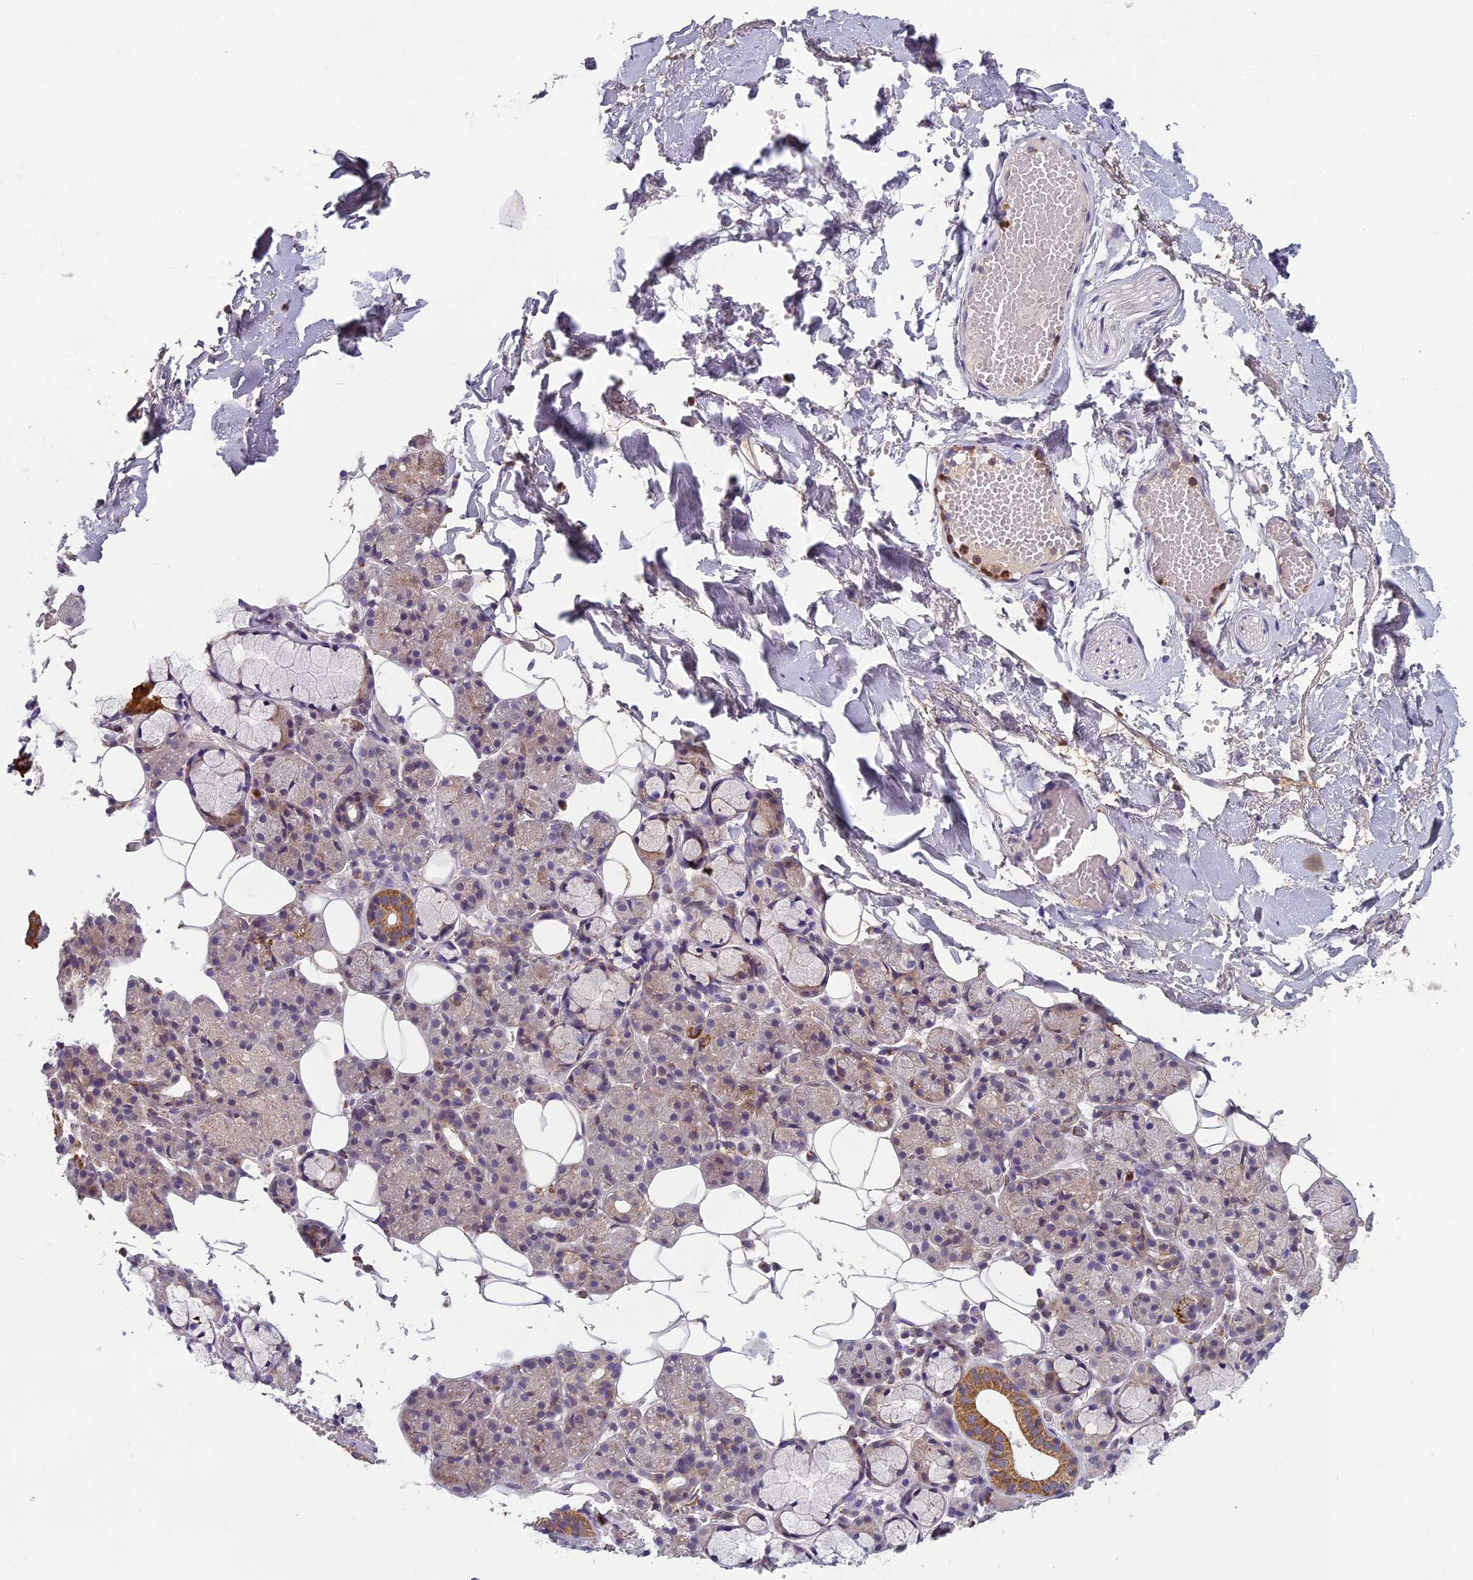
{"staining": {"intensity": "strong", "quantity": "<25%", "location": "cytoplasmic/membranous"}, "tissue": "salivary gland", "cell_type": "Glandular cells", "image_type": "normal", "snomed": [{"axis": "morphology", "description": "Normal tissue, NOS"}, {"axis": "topography", "description": "Salivary gland"}], "caption": "High-magnification brightfield microscopy of benign salivary gland stained with DAB (brown) and counterstained with hematoxylin (blue). glandular cells exhibit strong cytoplasmic/membranous positivity is appreciated in approximately<25% of cells.", "gene": "ENSG00000188897", "patient": {"sex": "male", "age": 63}}